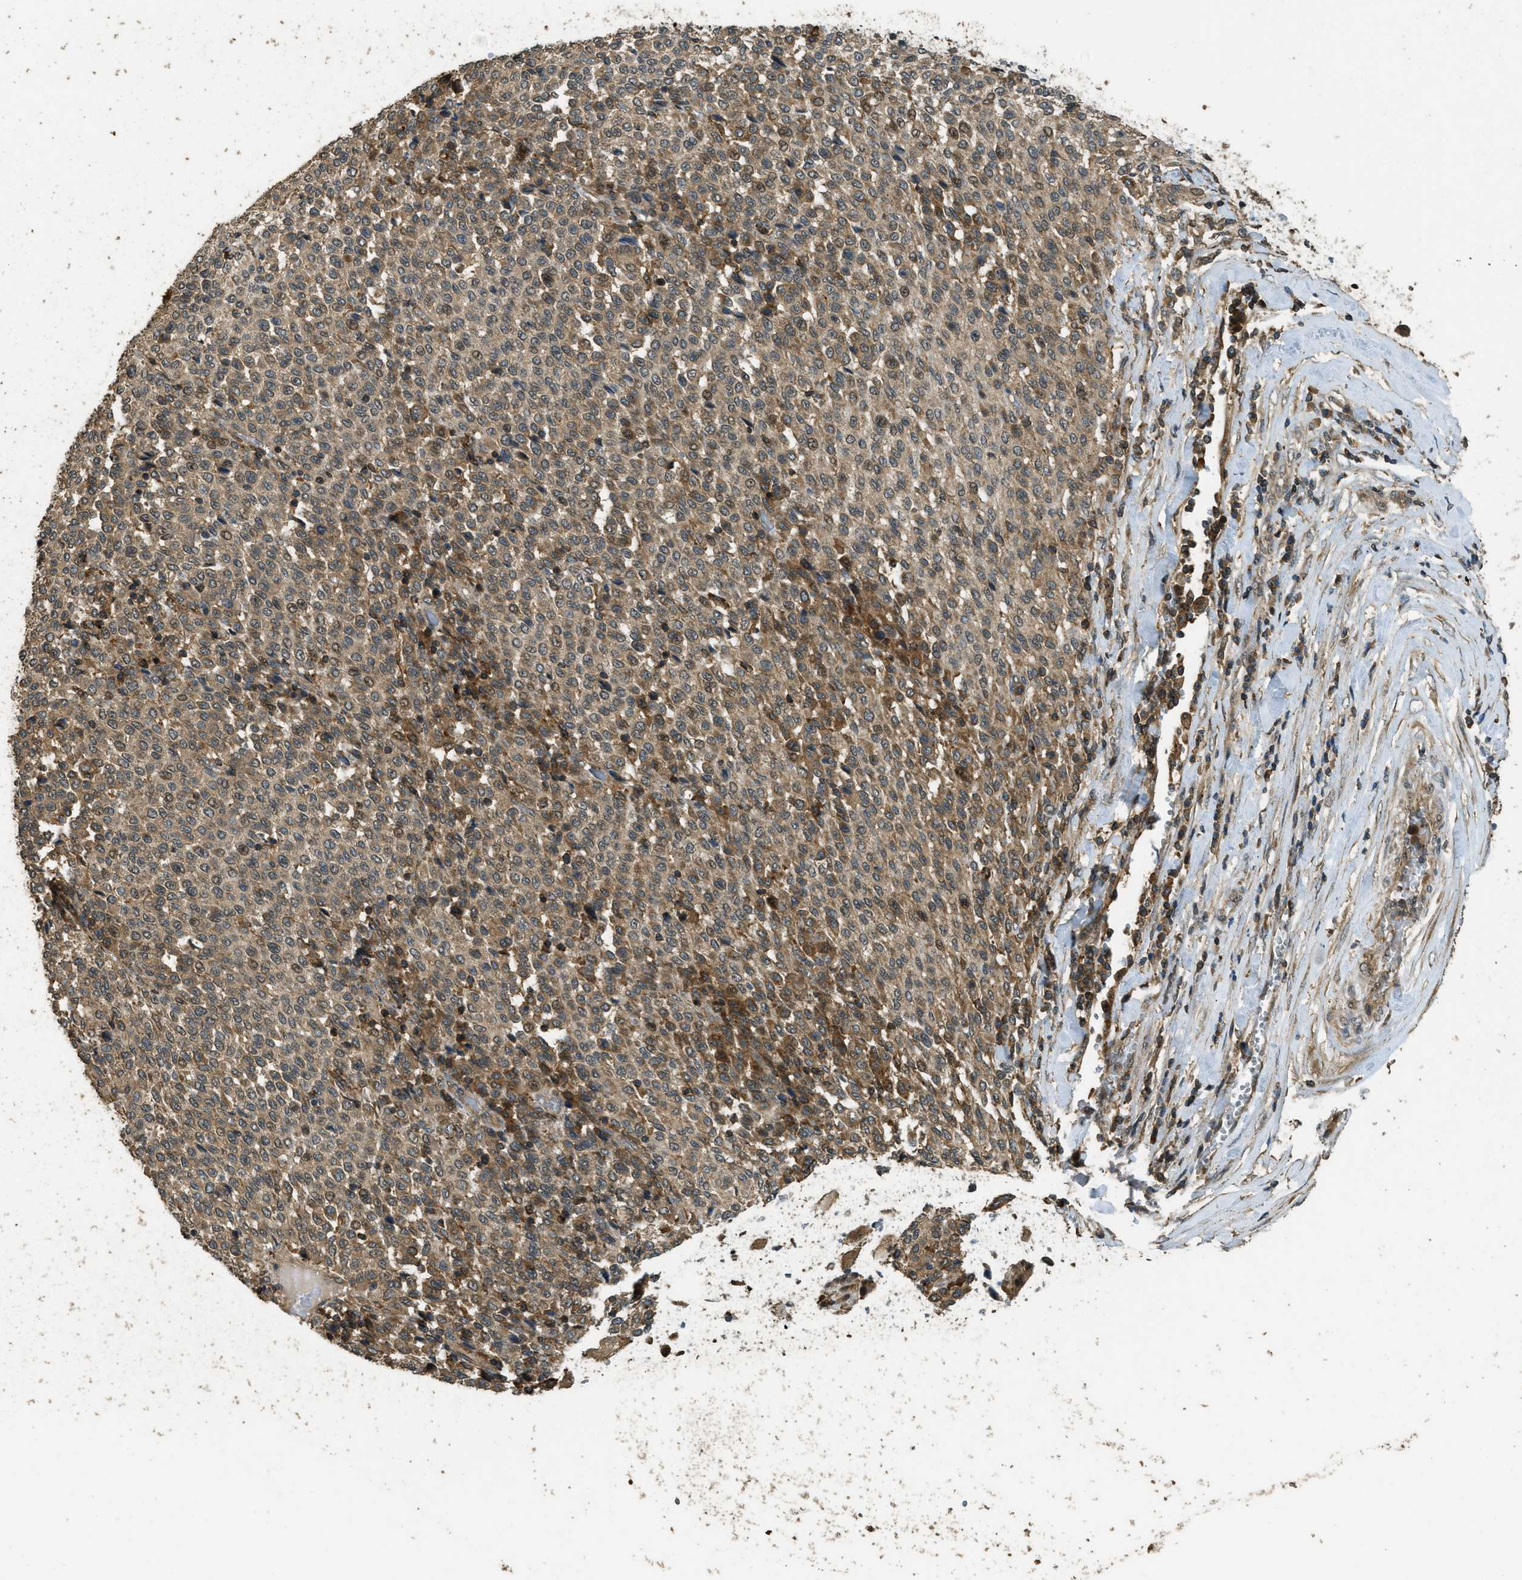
{"staining": {"intensity": "moderate", "quantity": ">75%", "location": "cytoplasmic/membranous"}, "tissue": "melanoma", "cell_type": "Tumor cells", "image_type": "cancer", "snomed": [{"axis": "morphology", "description": "Malignant melanoma, Metastatic site"}, {"axis": "topography", "description": "Pancreas"}], "caption": "Malignant melanoma (metastatic site) stained with immunohistochemistry demonstrates moderate cytoplasmic/membranous positivity in about >75% of tumor cells.", "gene": "PPP6R3", "patient": {"sex": "female", "age": 30}}